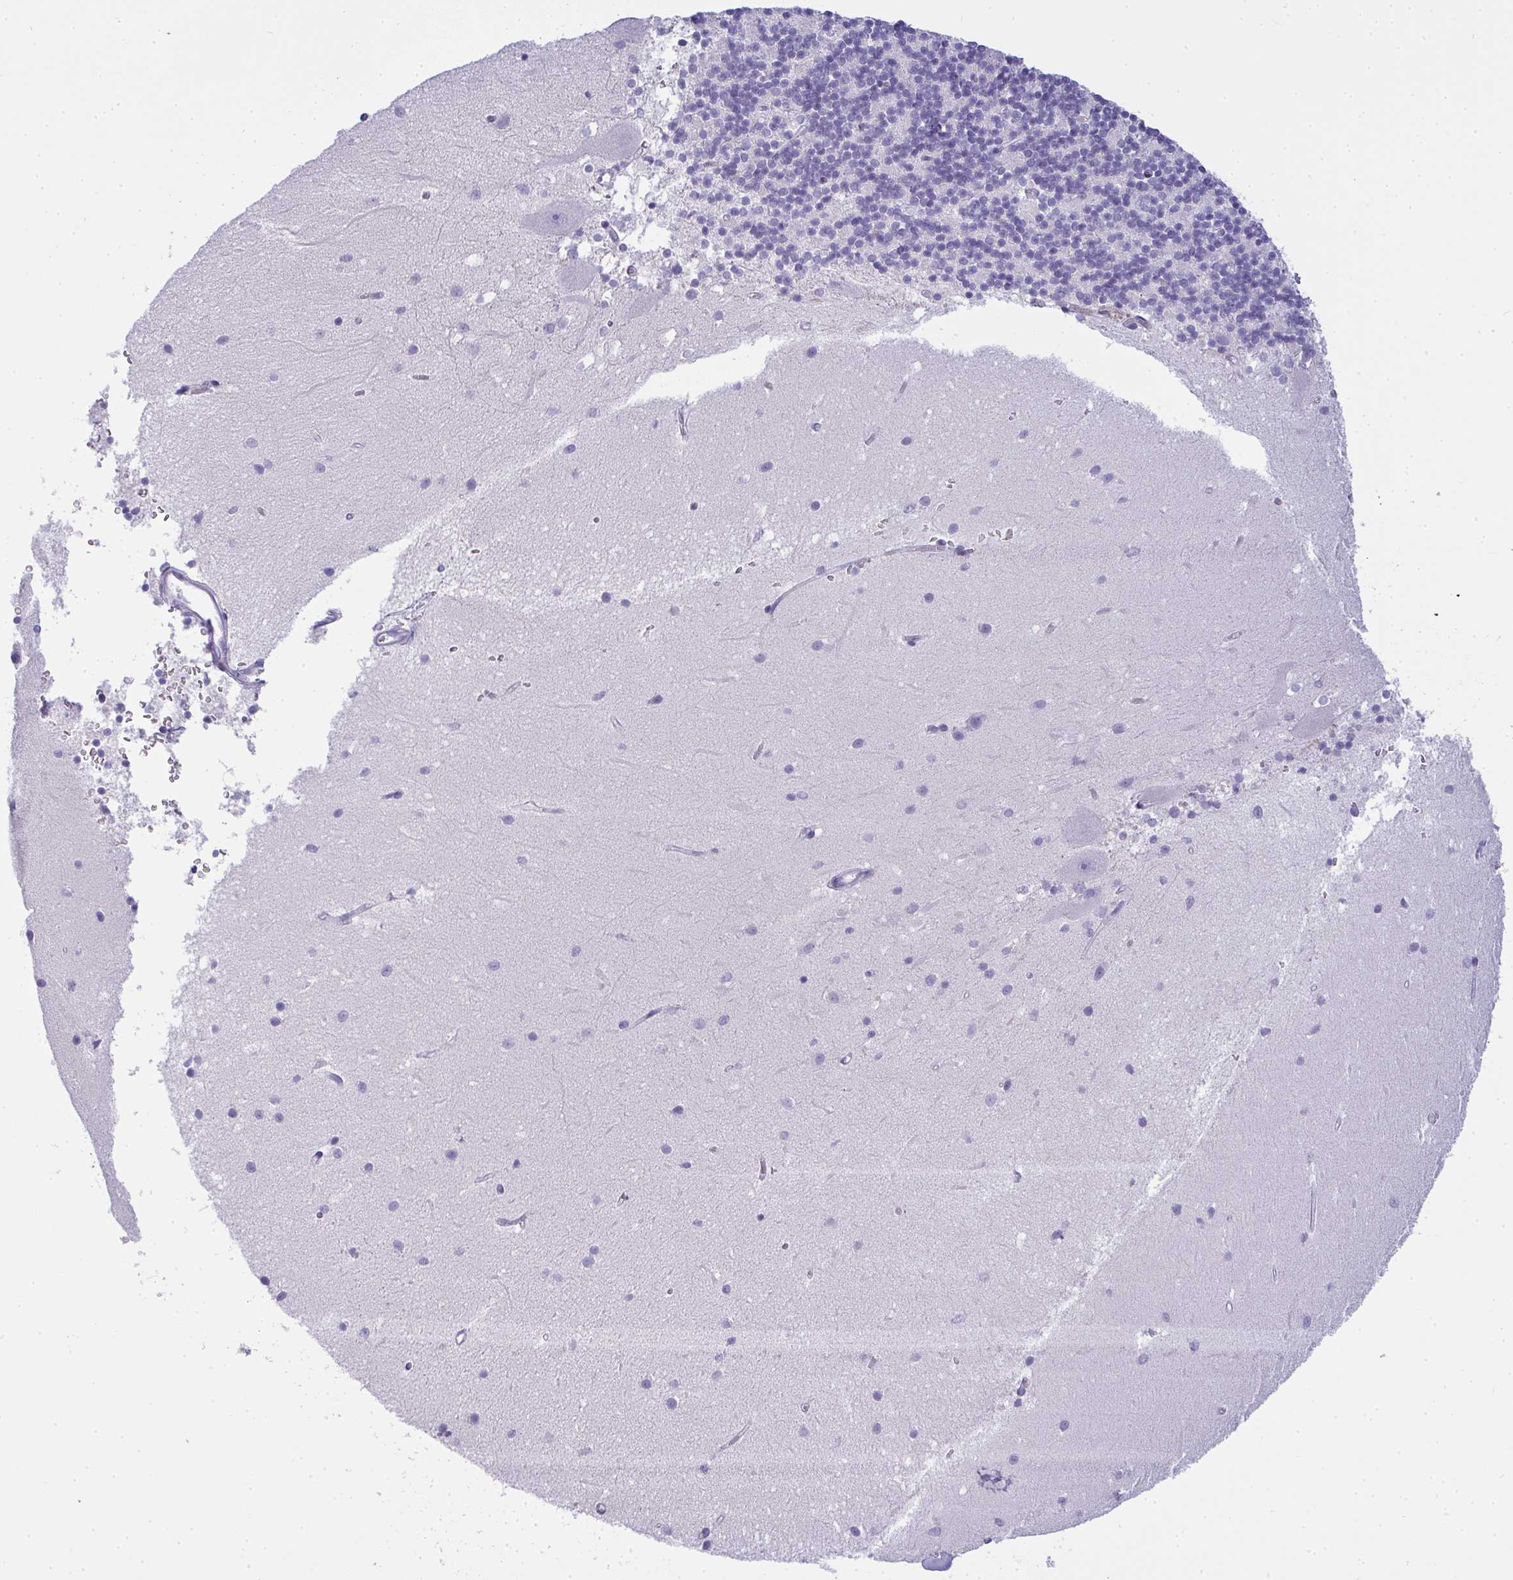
{"staining": {"intensity": "negative", "quantity": "none", "location": "none"}, "tissue": "cerebellum", "cell_type": "Cells in granular layer", "image_type": "normal", "snomed": [{"axis": "morphology", "description": "Normal tissue, NOS"}, {"axis": "topography", "description": "Cerebellum"}], "caption": "Cells in granular layer are negative for protein expression in benign human cerebellum. The staining was performed using DAB to visualize the protein expression in brown, while the nuclei were stained in blue with hematoxylin (Magnification: 20x).", "gene": "GSDMB", "patient": {"sex": "male", "age": 54}}